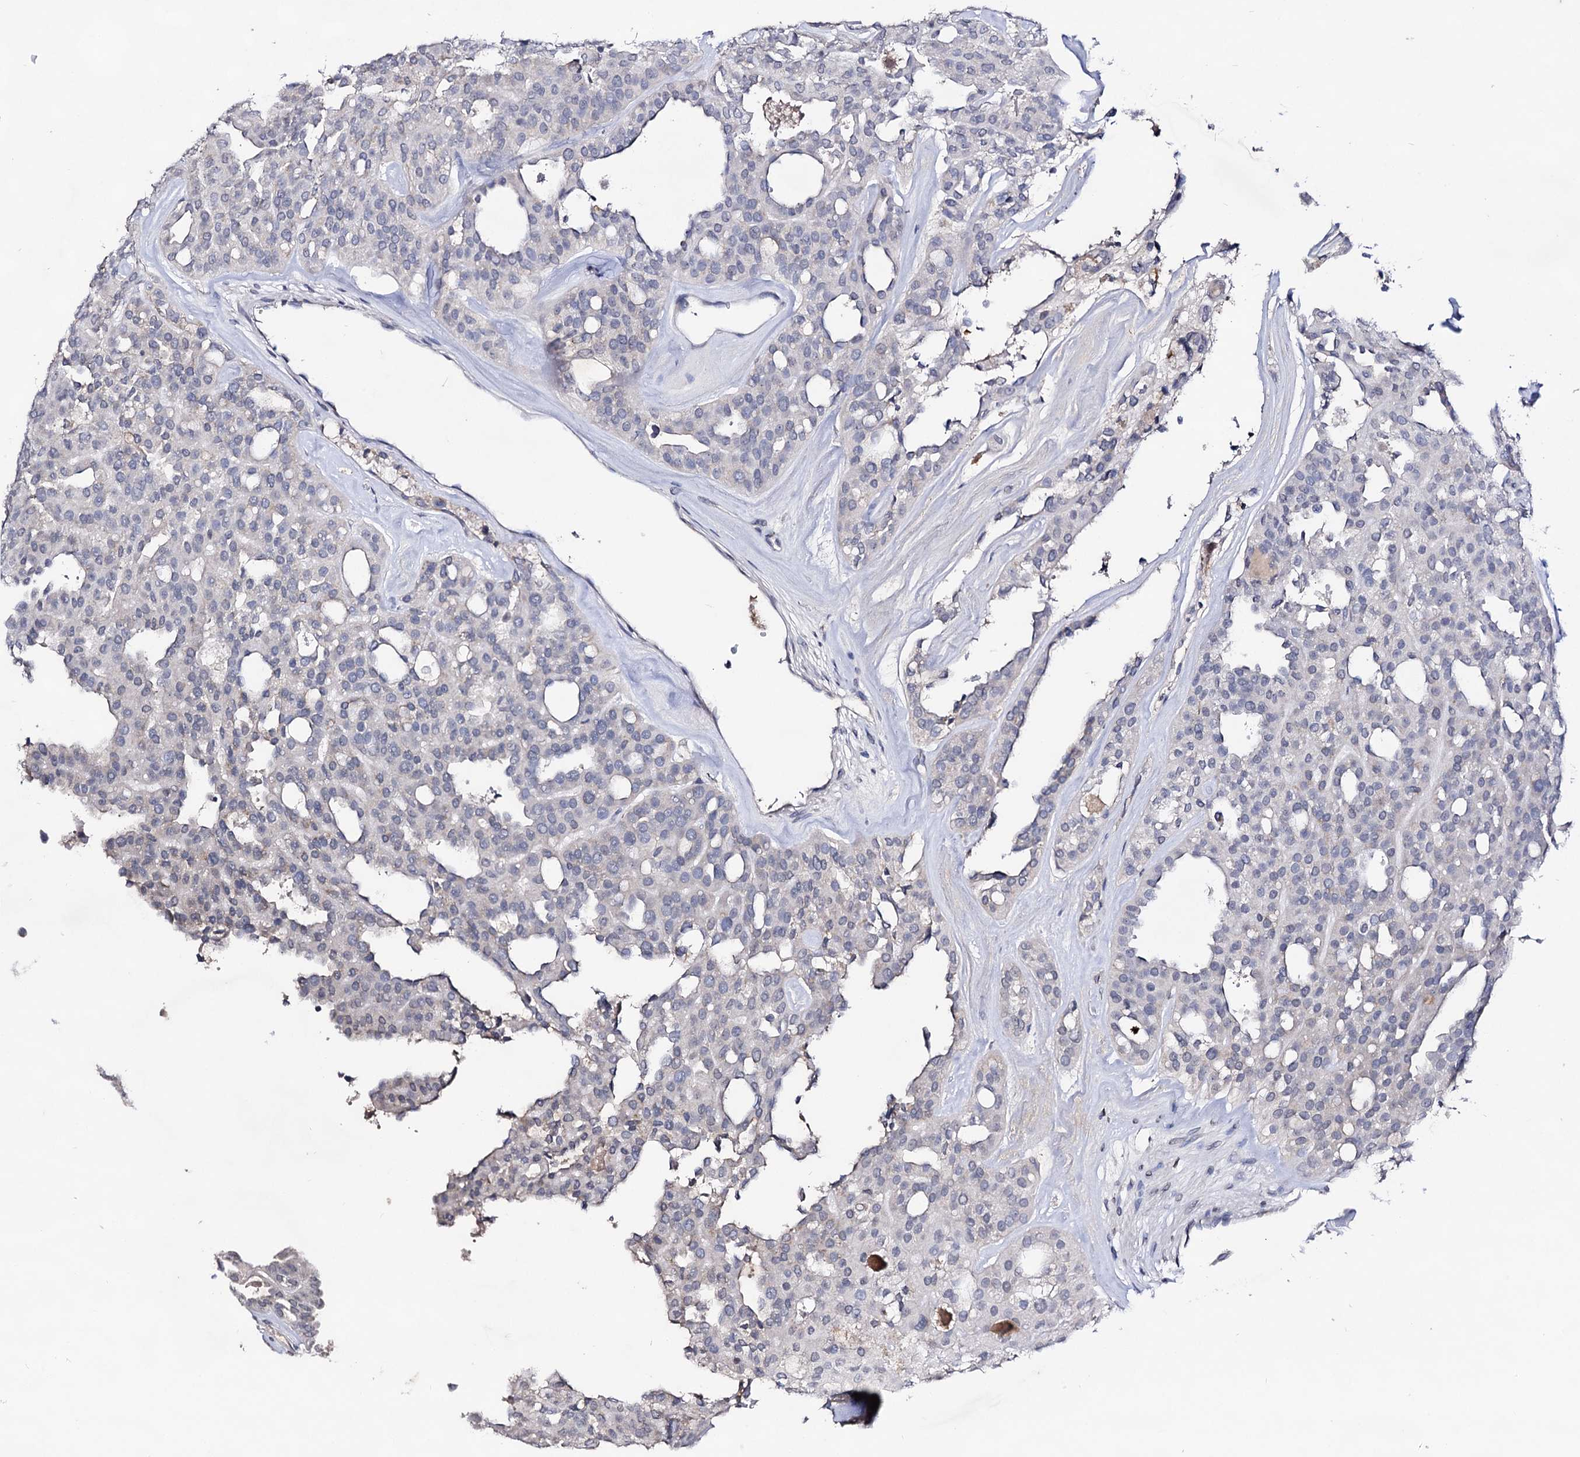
{"staining": {"intensity": "negative", "quantity": "none", "location": "none"}, "tissue": "thyroid cancer", "cell_type": "Tumor cells", "image_type": "cancer", "snomed": [{"axis": "morphology", "description": "Follicular adenoma carcinoma, NOS"}, {"axis": "topography", "description": "Thyroid gland"}], "caption": "Immunohistochemistry photomicrograph of neoplastic tissue: human thyroid cancer stained with DAB (3,3'-diaminobenzidine) shows no significant protein expression in tumor cells.", "gene": "PLIN1", "patient": {"sex": "male", "age": 75}}